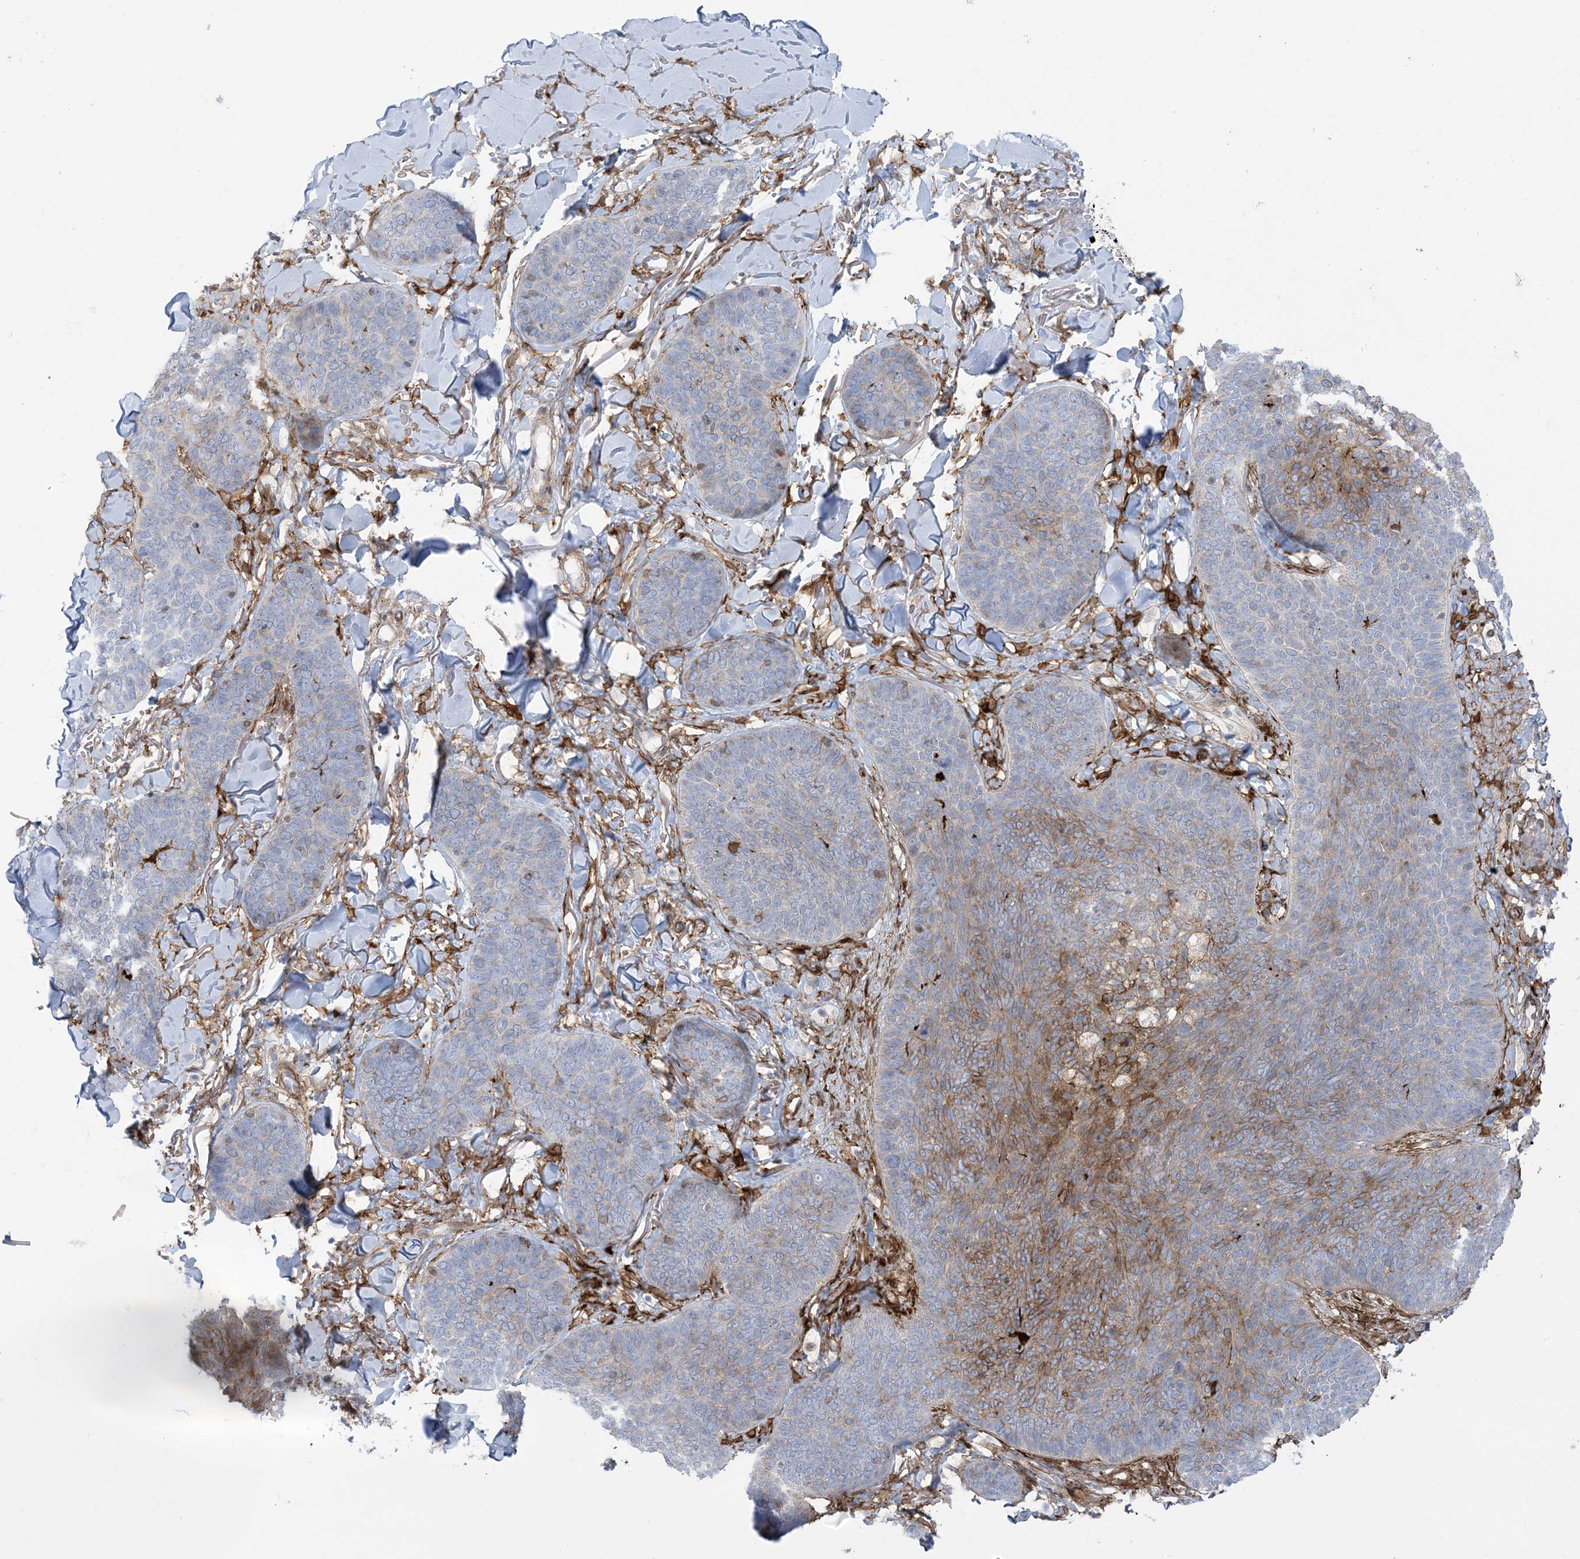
{"staining": {"intensity": "moderate", "quantity": "<25%", "location": "cytoplasmic/membranous"}, "tissue": "skin cancer", "cell_type": "Tumor cells", "image_type": "cancer", "snomed": [{"axis": "morphology", "description": "Basal cell carcinoma"}, {"axis": "topography", "description": "Skin"}], "caption": "Immunohistochemical staining of skin cancer shows low levels of moderate cytoplasmic/membranous protein staining in about <25% of tumor cells. (Brightfield microscopy of DAB IHC at high magnification).", "gene": "ICMT", "patient": {"sex": "male", "age": 85}}